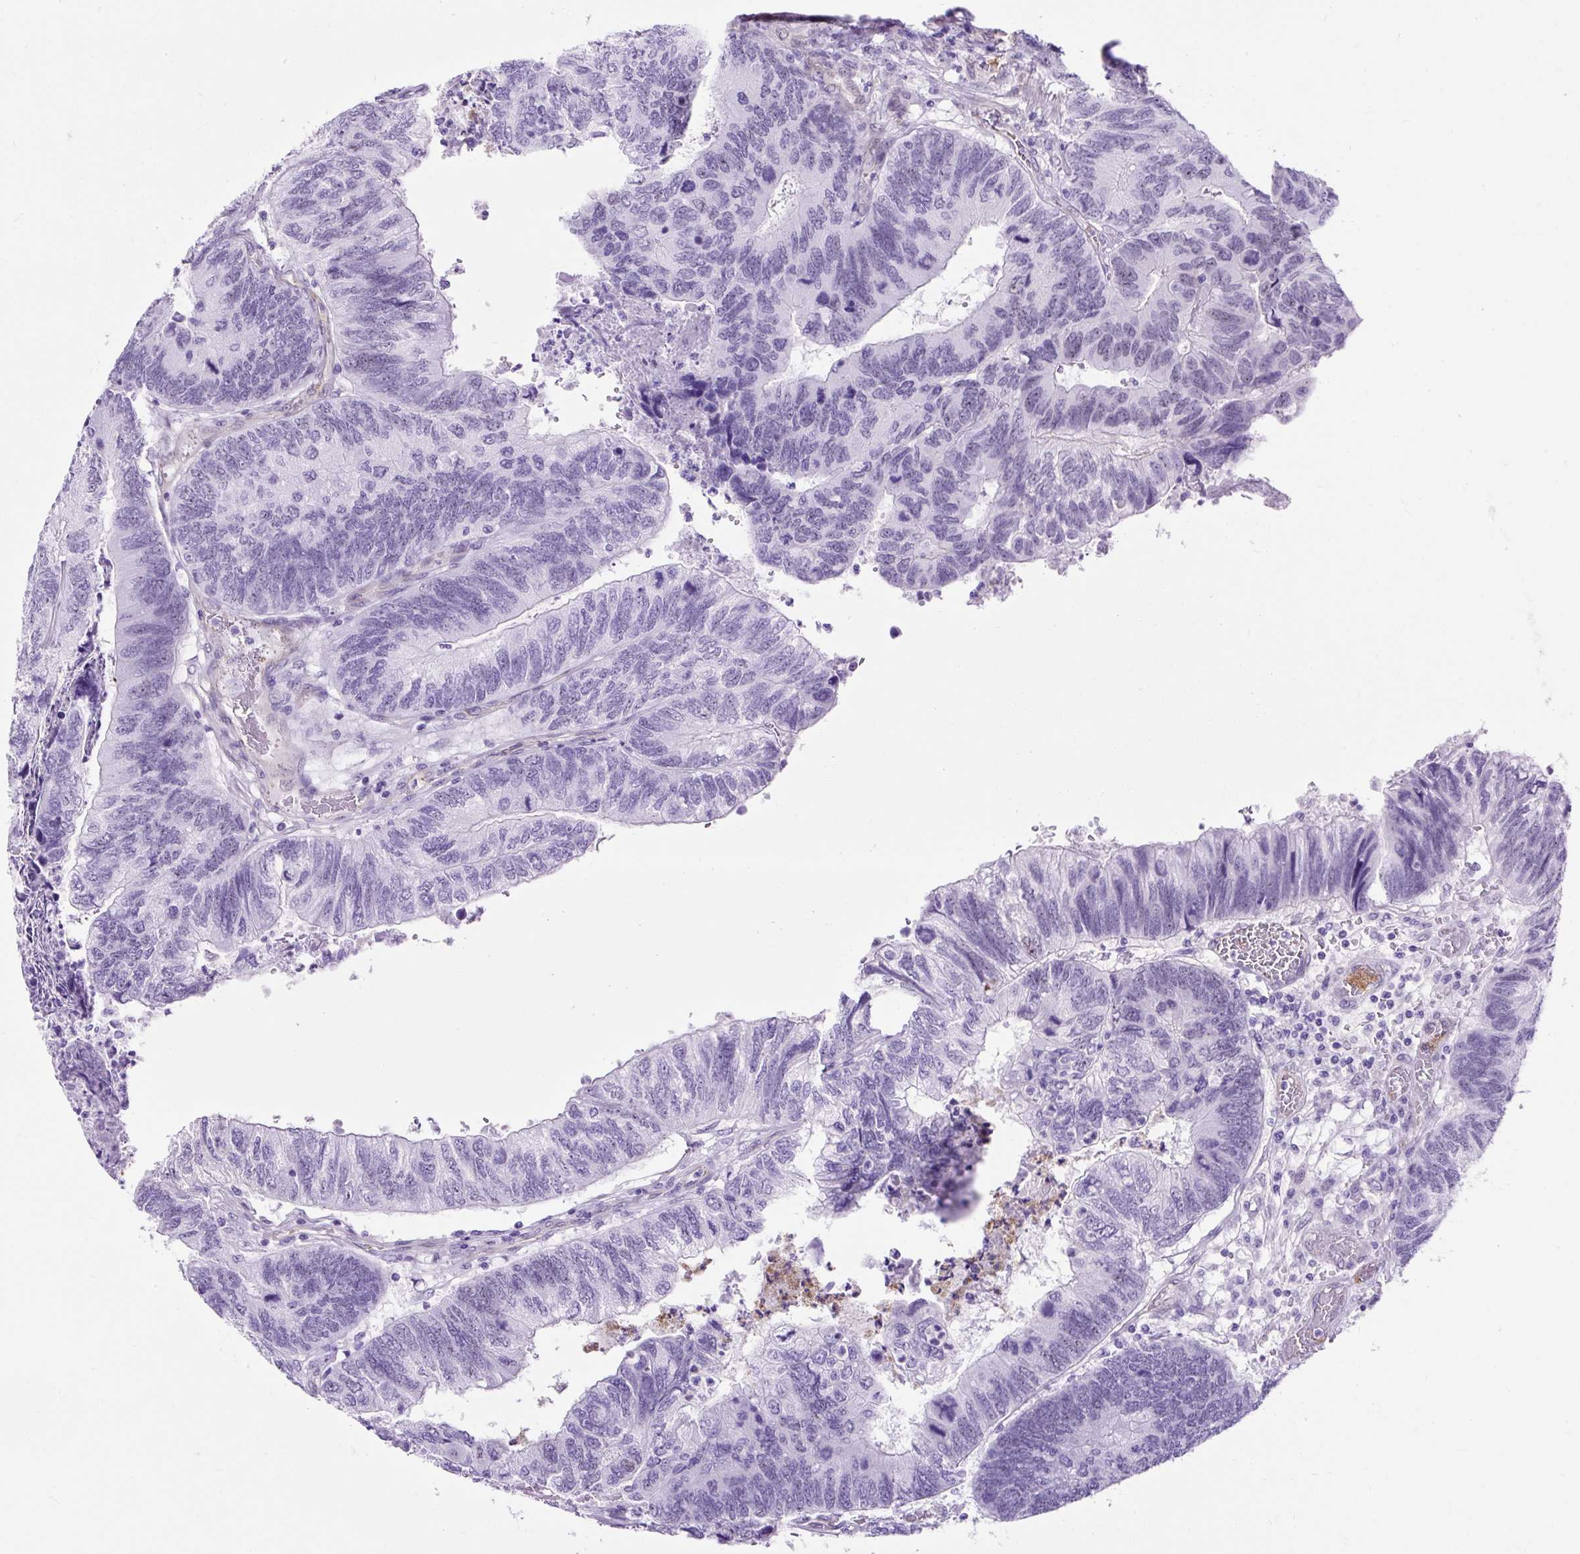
{"staining": {"intensity": "negative", "quantity": "none", "location": "none"}, "tissue": "colorectal cancer", "cell_type": "Tumor cells", "image_type": "cancer", "snomed": [{"axis": "morphology", "description": "Adenocarcinoma, NOS"}, {"axis": "topography", "description": "Colon"}], "caption": "High power microscopy photomicrograph of an immunohistochemistry histopathology image of colorectal adenocarcinoma, revealing no significant staining in tumor cells.", "gene": "KRT12", "patient": {"sex": "female", "age": 67}}